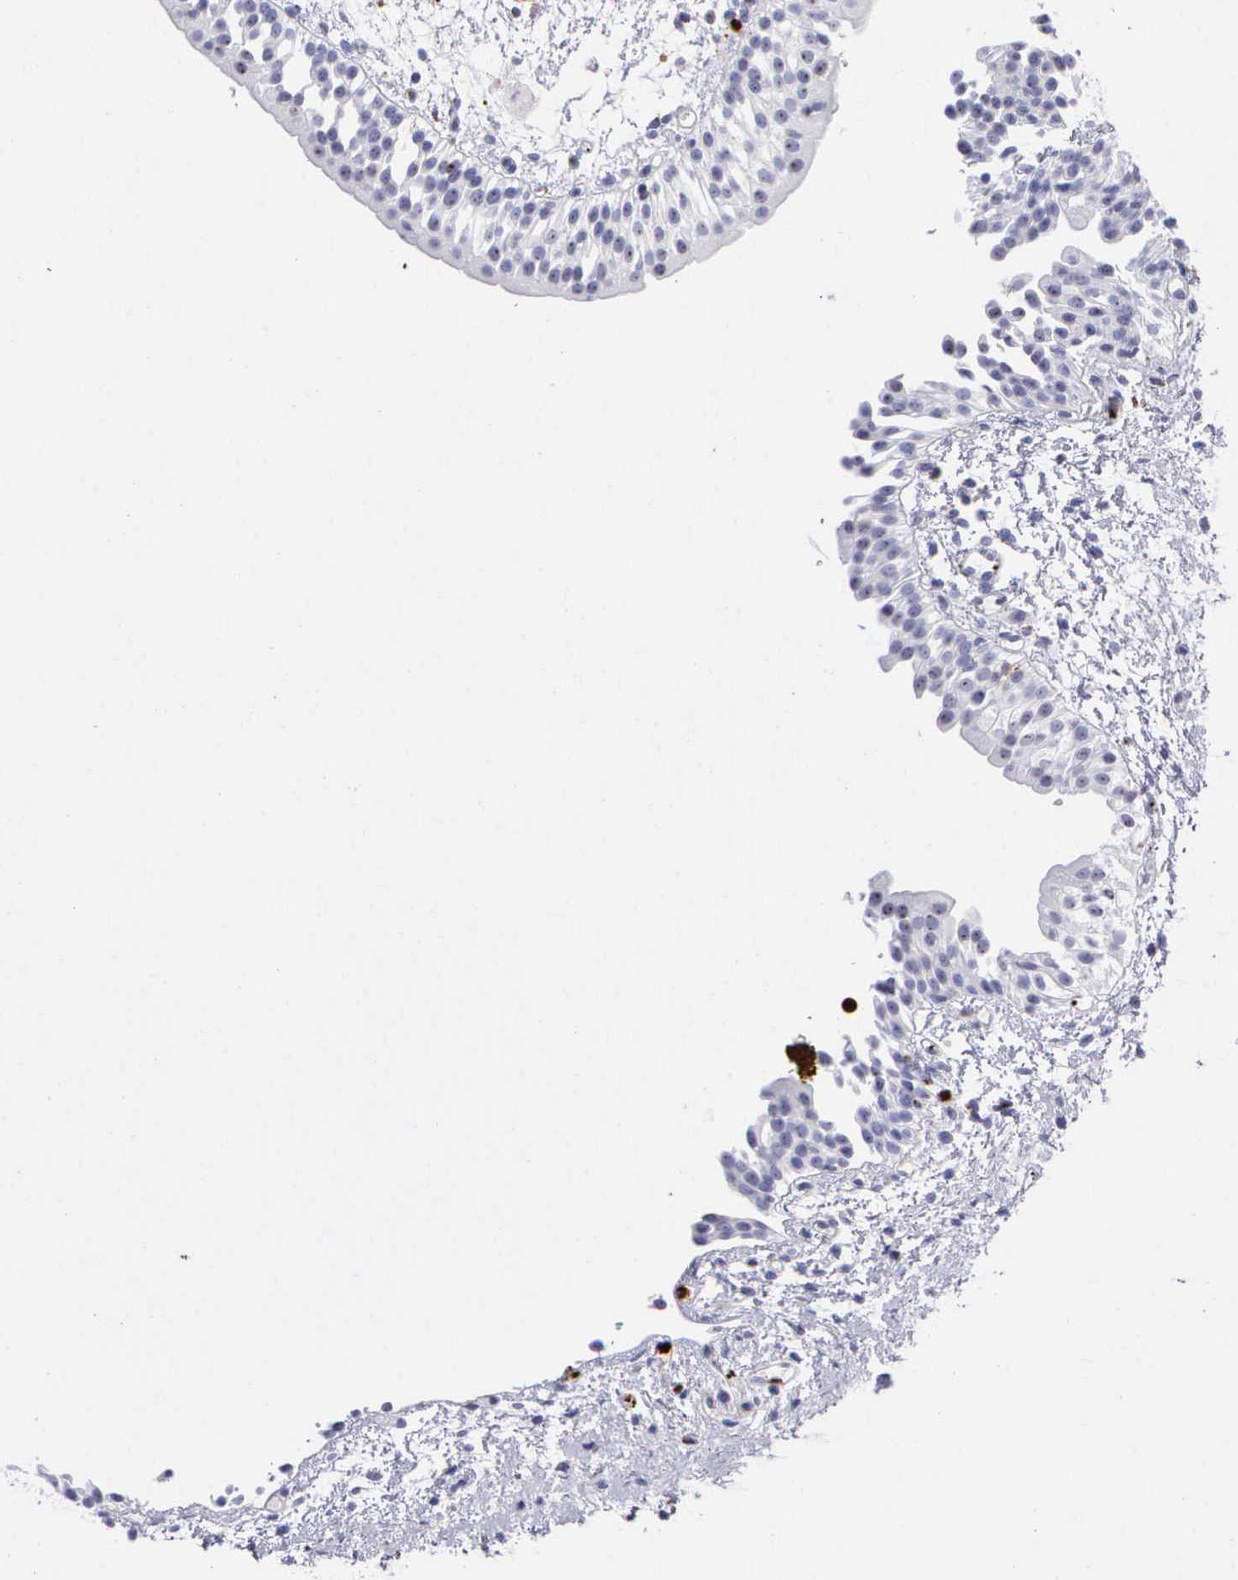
{"staining": {"intensity": "negative", "quantity": "none", "location": "none"}, "tissue": "urinary bladder", "cell_type": "Urothelial cells", "image_type": "normal", "snomed": [{"axis": "morphology", "description": "Normal tissue, NOS"}, {"axis": "topography", "description": "Urinary bladder"}], "caption": "Immunohistochemistry (IHC) of normal human urinary bladder shows no positivity in urothelial cells.", "gene": "SRGN", "patient": {"sex": "male", "age": 48}}